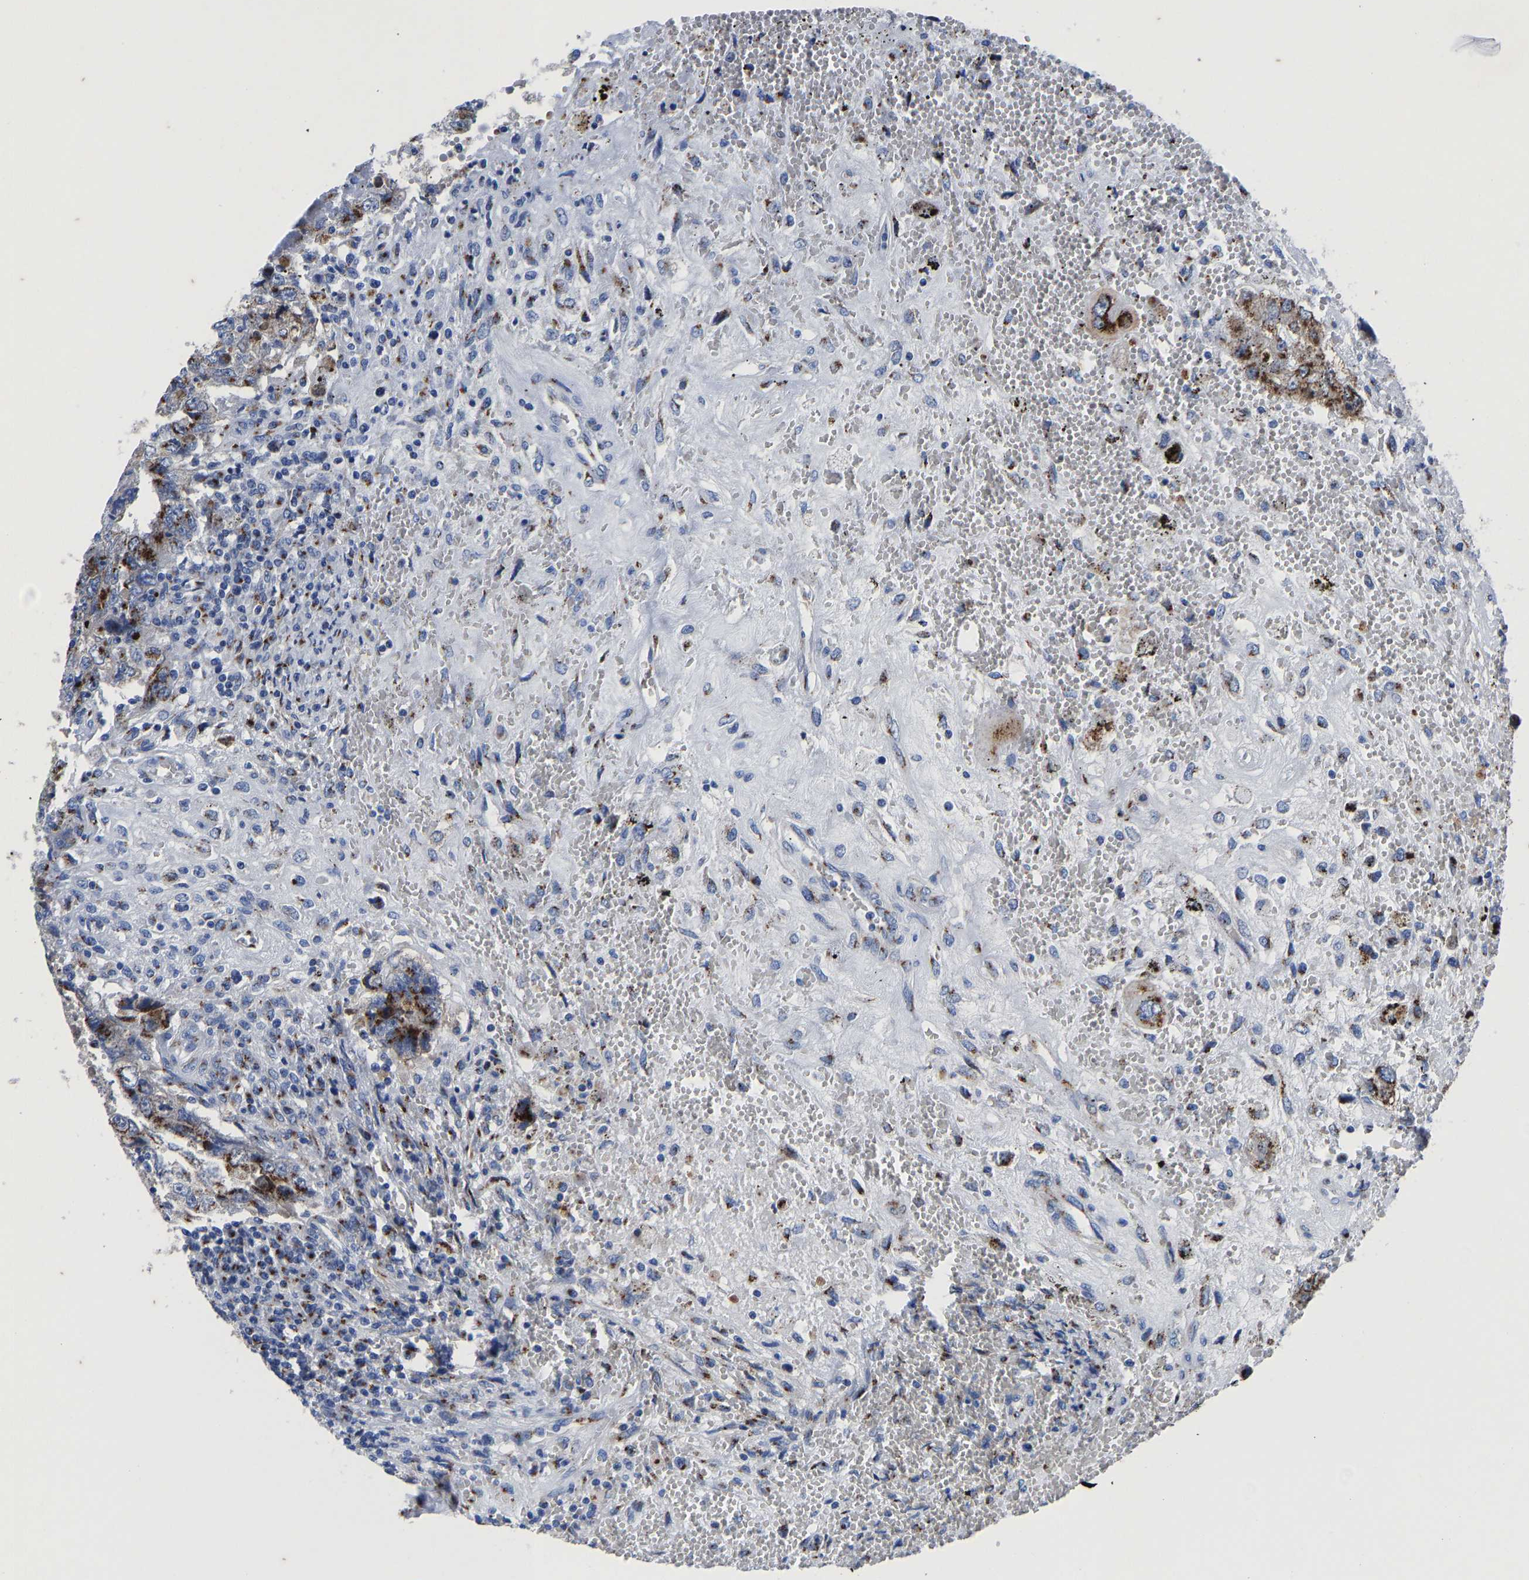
{"staining": {"intensity": "strong", "quantity": ">75%", "location": "cytoplasmic/membranous"}, "tissue": "testis cancer", "cell_type": "Tumor cells", "image_type": "cancer", "snomed": [{"axis": "morphology", "description": "Carcinoma, Embryonal, NOS"}, {"axis": "topography", "description": "Testis"}], "caption": "Strong cytoplasmic/membranous protein positivity is present in approximately >75% of tumor cells in testis cancer. Immunohistochemistry (ihc) stains the protein of interest in brown and the nuclei are stained blue.", "gene": "TMEM87A", "patient": {"sex": "male", "age": 26}}